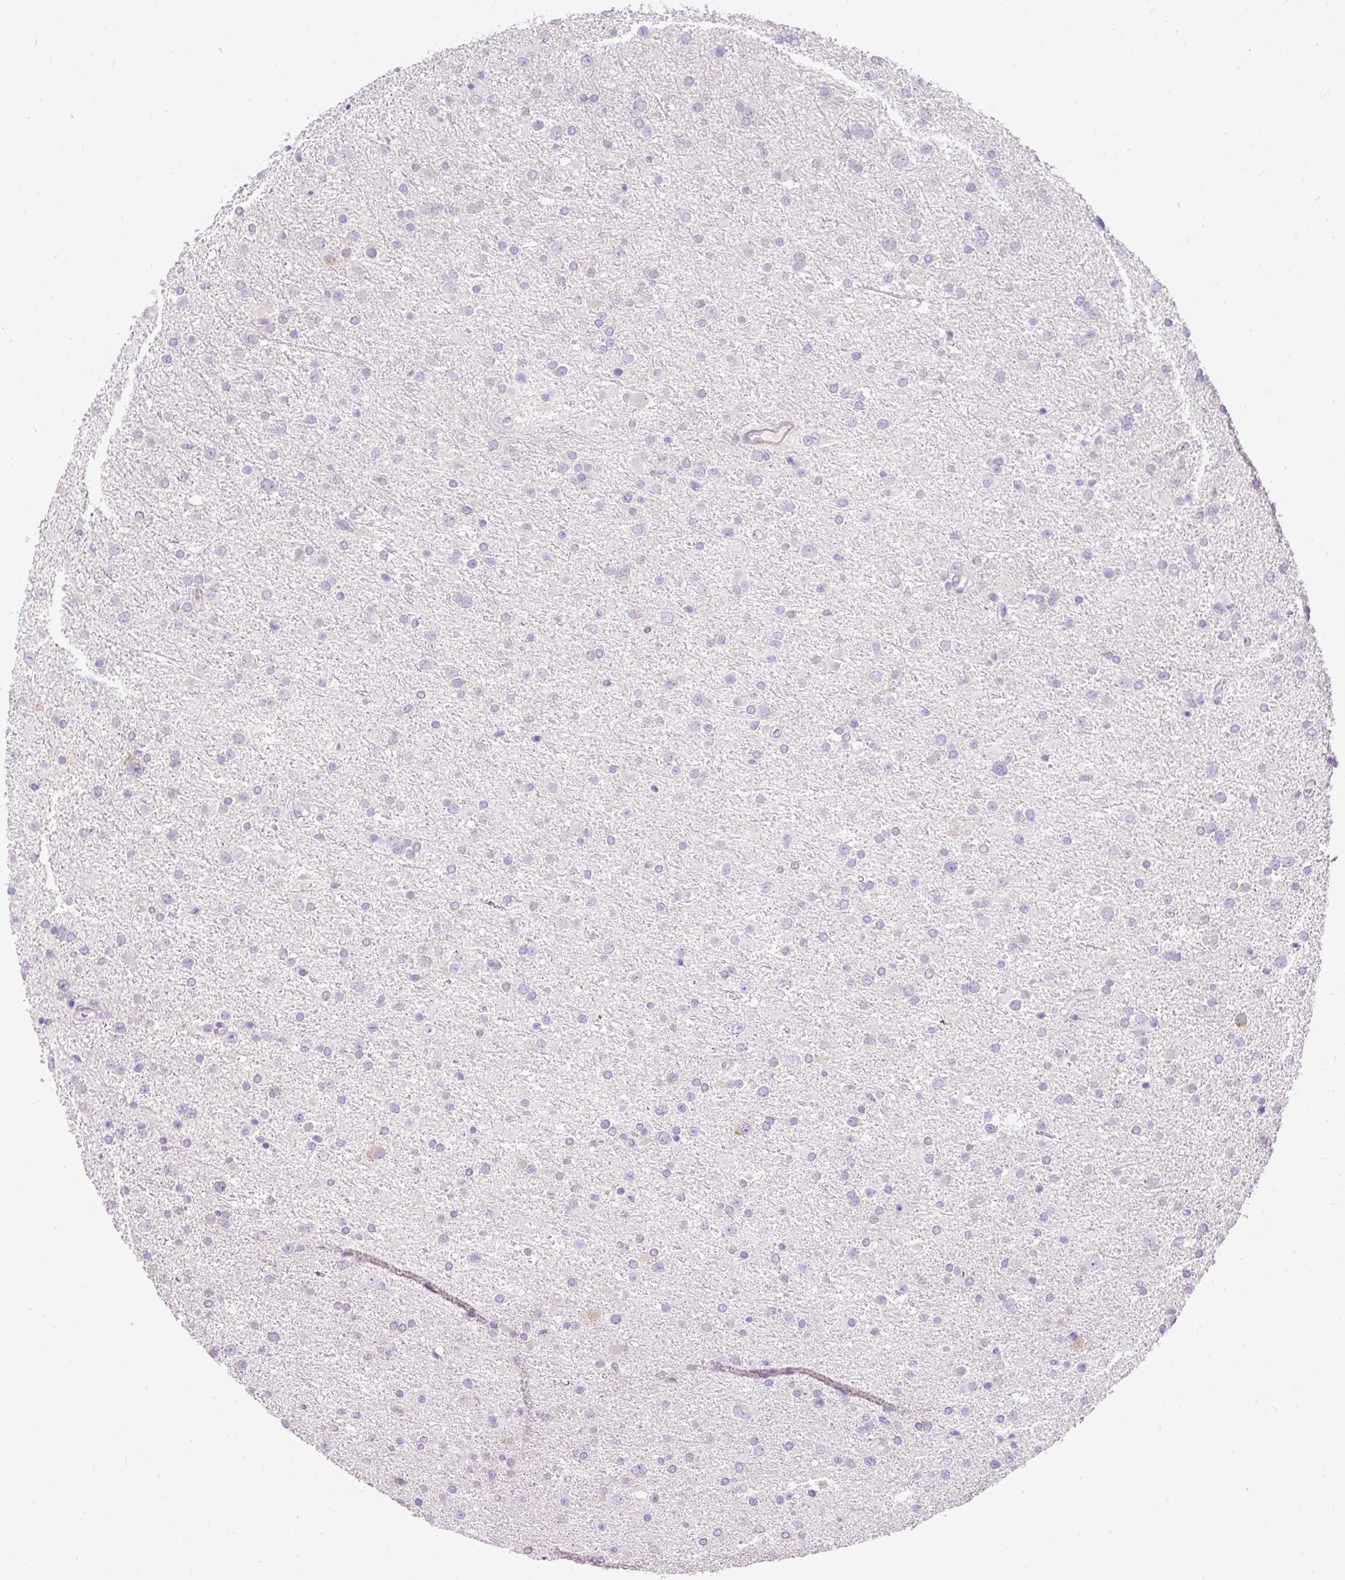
{"staining": {"intensity": "negative", "quantity": "none", "location": "none"}, "tissue": "glioma", "cell_type": "Tumor cells", "image_type": "cancer", "snomed": [{"axis": "morphology", "description": "Glioma, malignant, Low grade"}, {"axis": "topography", "description": "Brain"}], "caption": "The immunohistochemistry (IHC) image has no significant expression in tumor cells of glioma tissue. (DAB immunohistochemistry, high magnification).", "gene": "SUSD5", "patient": {"sex": "female", "age": 32}}